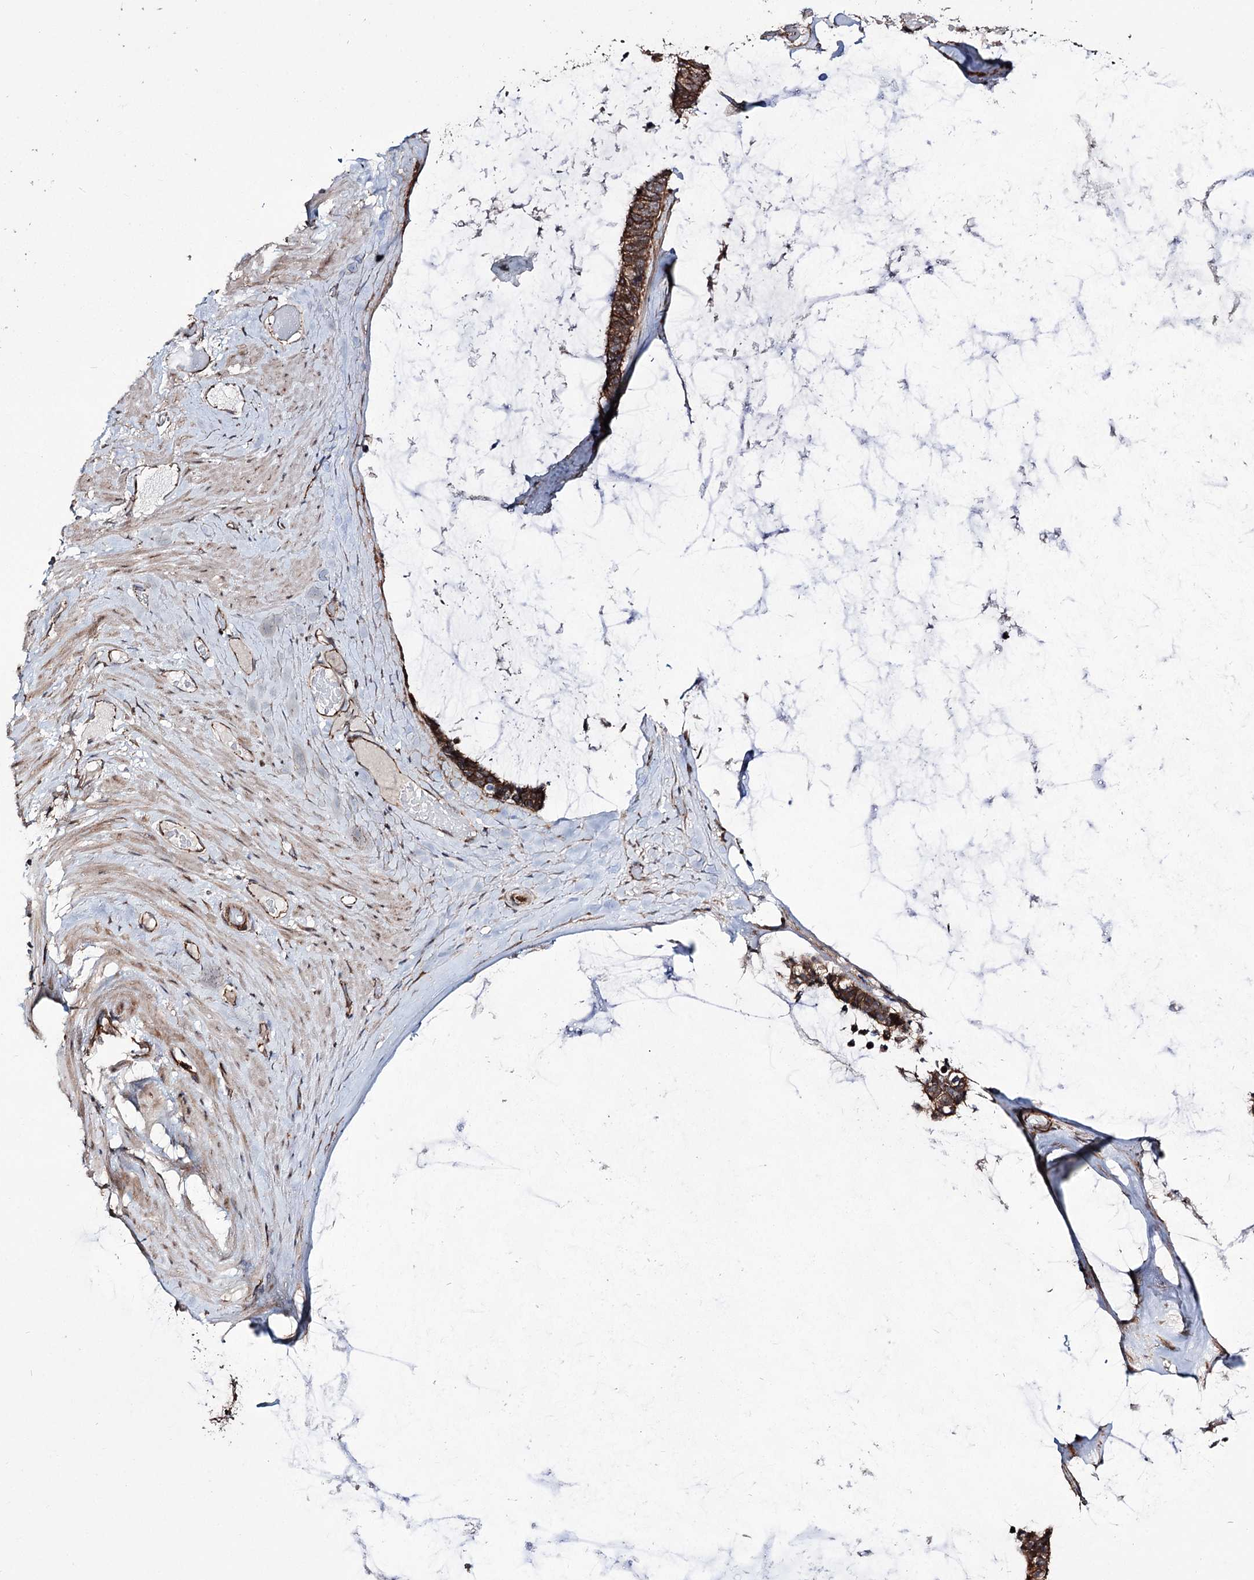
{"staining": {"intensity": "strong", "quantity": ">75%", "location": "cytoplasmic/membranous"}, "tissue": "ovarian cancer", "cell_type": "Tumor cells", "image_type": "cancer", "snomed": [{"axis": "morphology", "description": "Cystadenocarcinoma, mucinous, NOS"}, {"axis": "topography", "description": "Ovary"}], "caption": "Immunohistochemical staining of human ovarian mucinous cystadenocarcinoma displays high levels of strong cytoplasmic/membranous protein expression in about >75% of tumor cells.", "gene": "DHX29", "patient": {"sex": "female", "age": 39}}